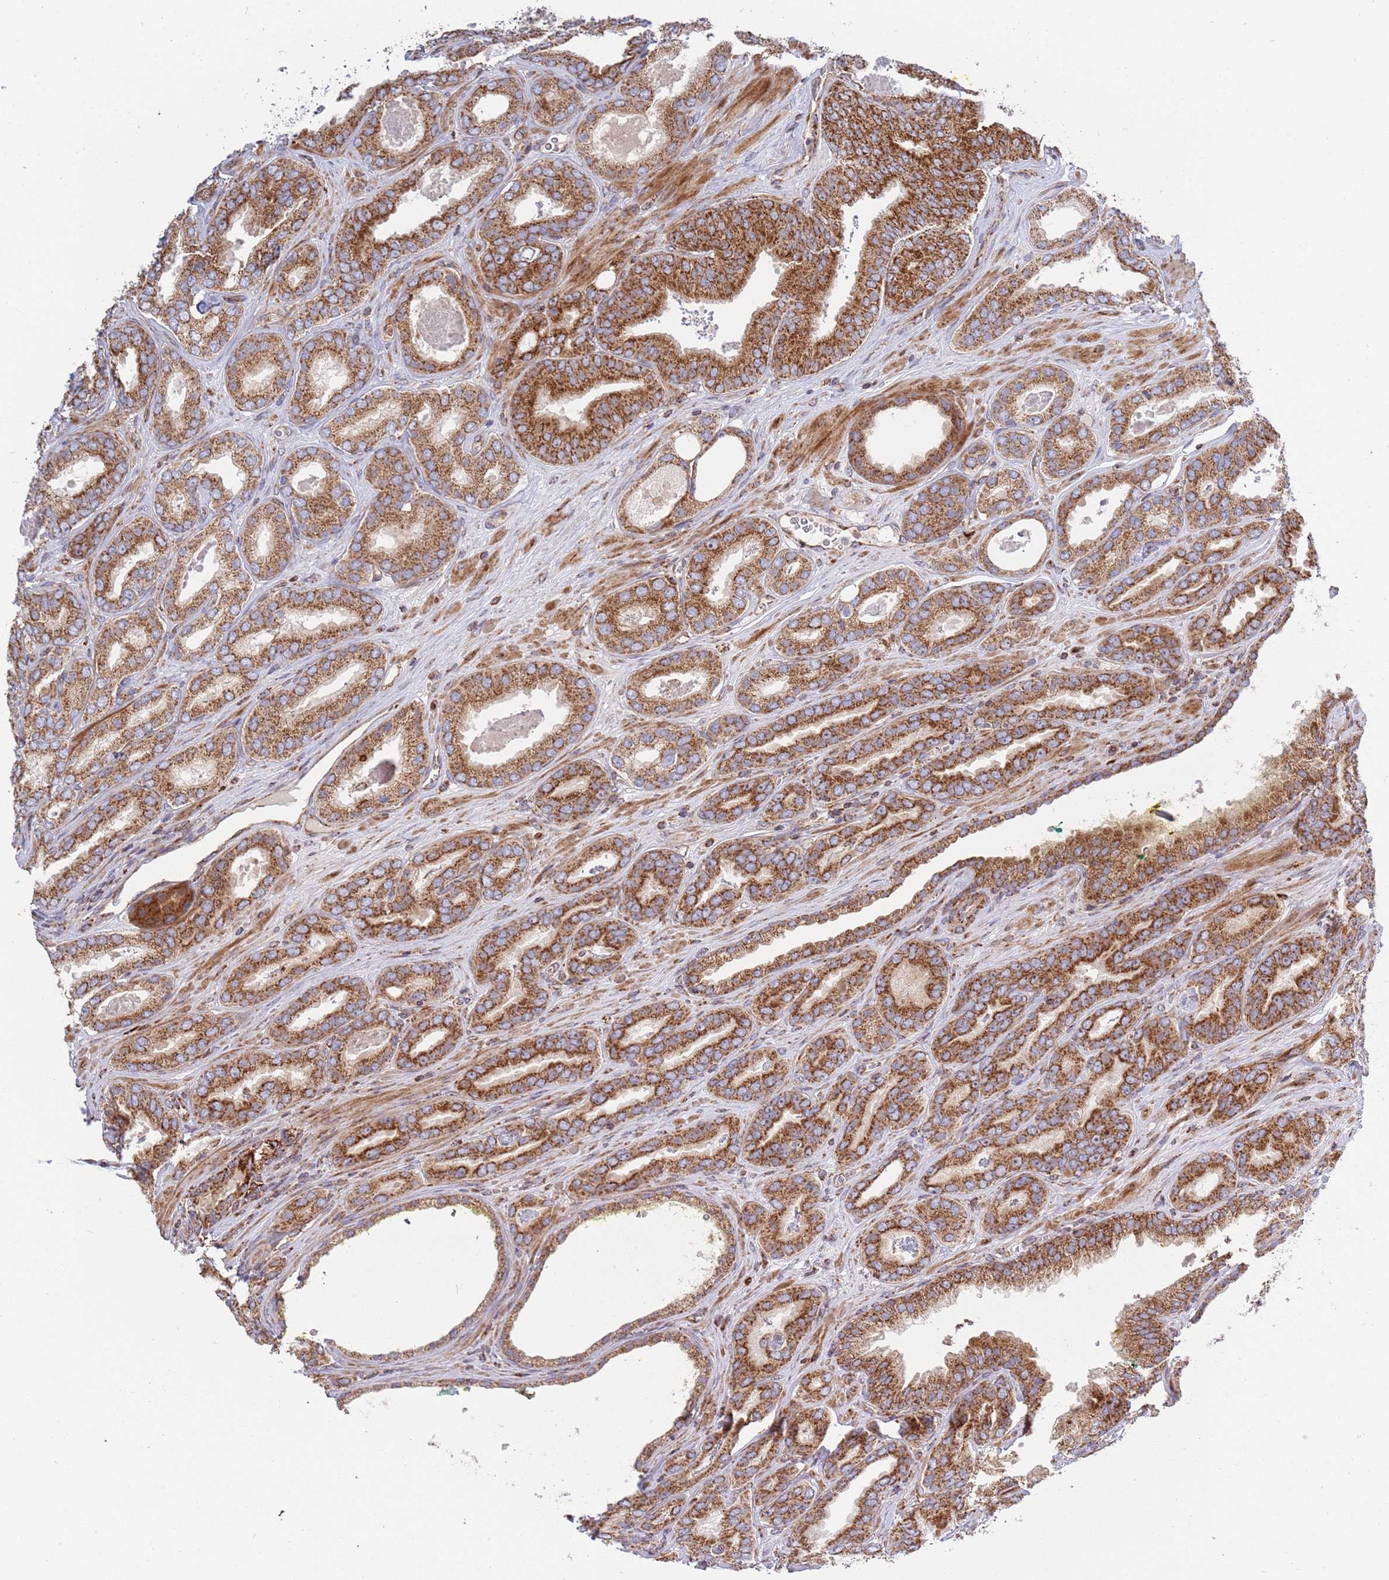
{"staining": {"intensity": "strong", "quantity": ">75%", "location": "cytoplasmic/membranous"}, "tissue": "prostate cancer", "cell_type": "Tumor cells", "image_type": "cancer", "snomed": [{"axis": "morphology", "description": "Adenocarcinoma, High grade"}, {"axis": "topography", "description": "Prostate"}], "caption": "IHC (DAB (3,3'-diaminobenzidine)) staining of human prostate high-grade adenocarcinoma demonstrates strong cytoplasmic/membranous protein staining in about >75% of tumor cells.", "gene": "ATP5PD", "patient": {"sex": "male", "age": 72}}